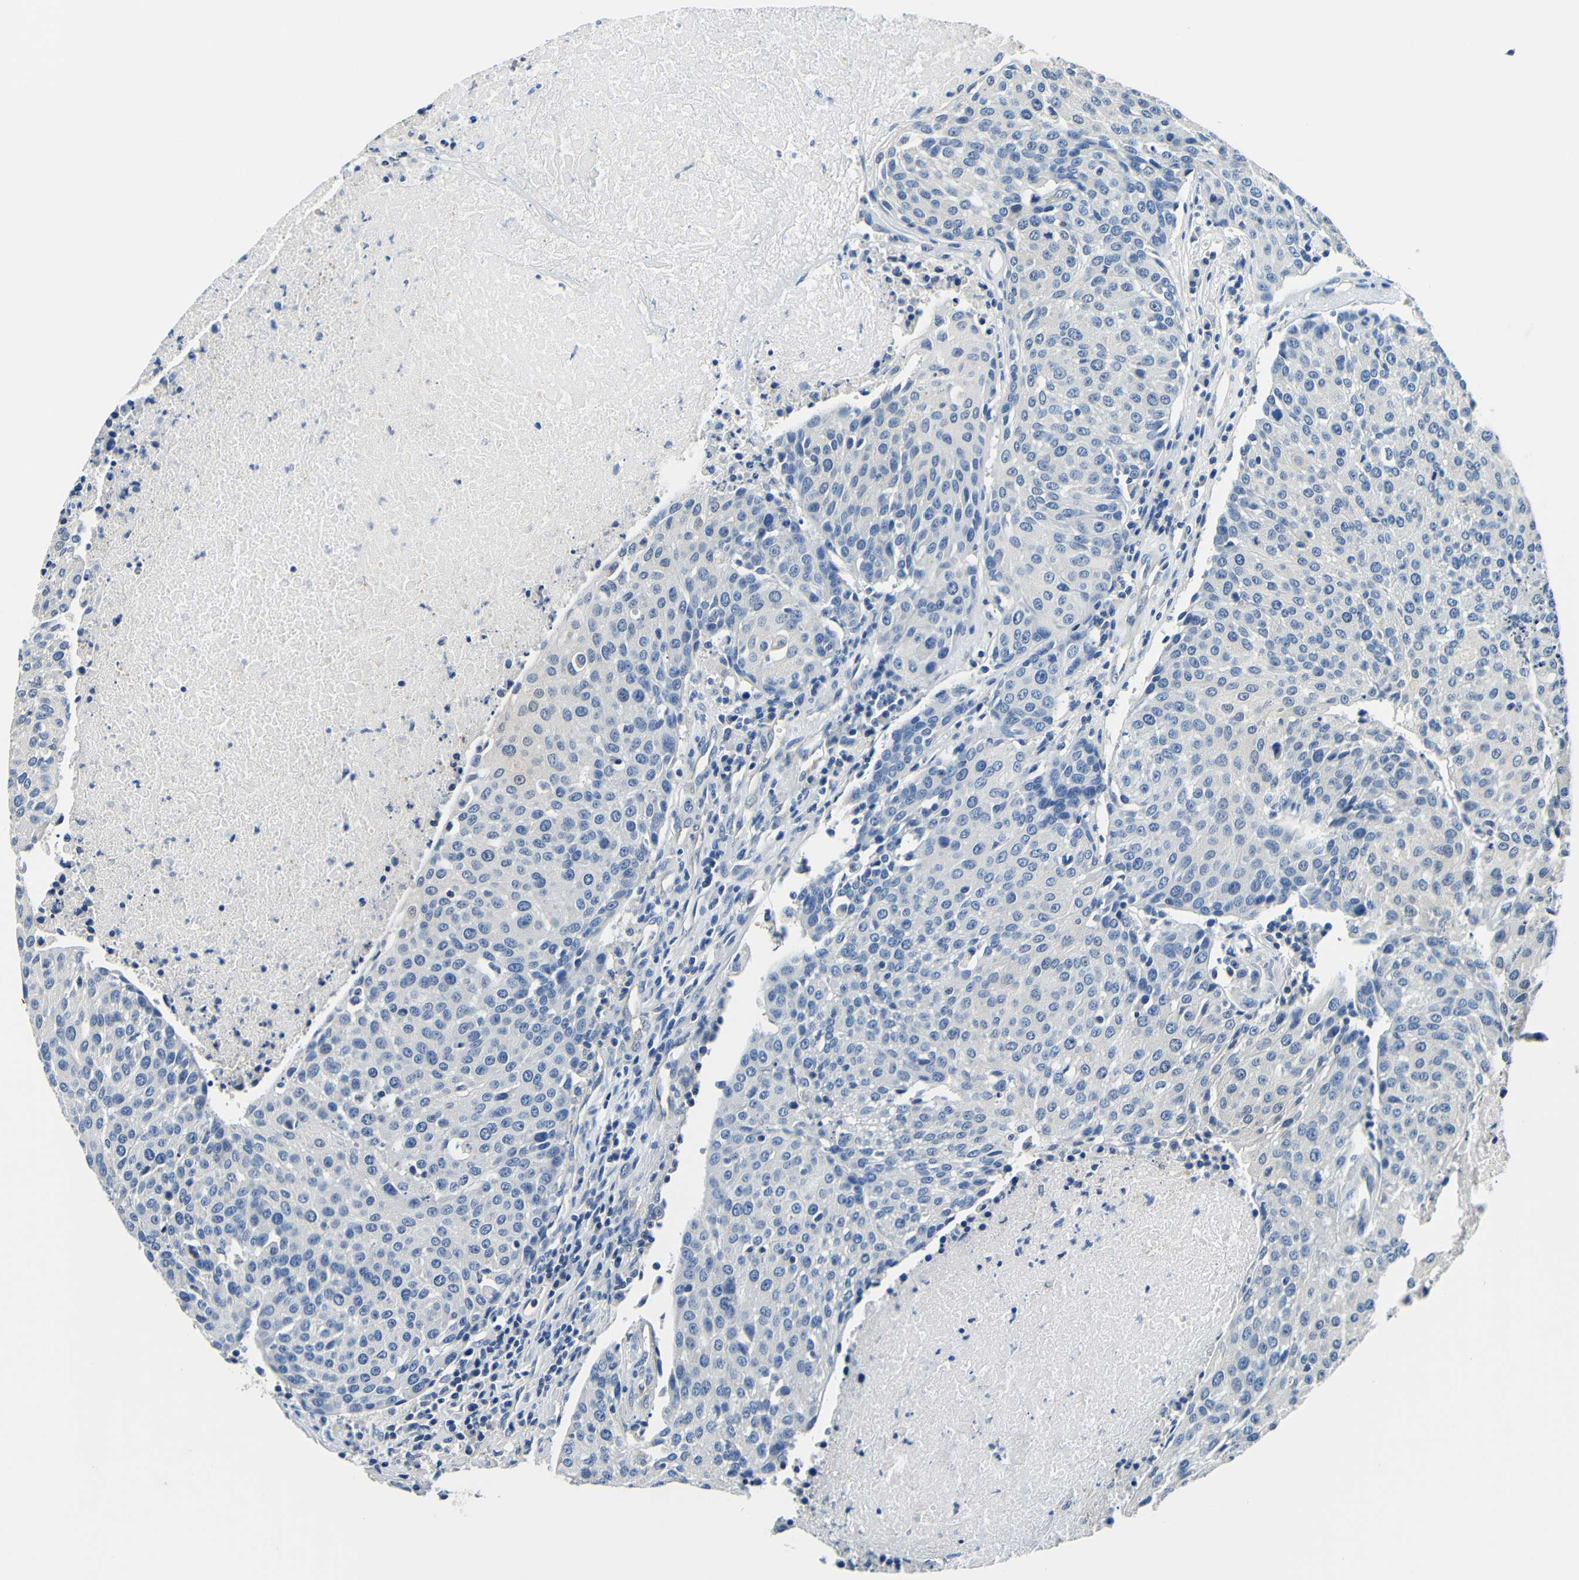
{"staining": {"intensity": "negative", "quantity": "none", "location": "none"}, "tissue": "urothelial cancer", "cell_type": "Tumor cells", "image_type": "cancer", "snomed": [{"axis": "morphology", "description": "Urothelial carcinoma, High grade"}, {"axis": "topography", "description": "Urinary bladder"}], "caption": "The immunohistochemistry photomicrograph has no significant expression in tumor cells of high-grade urothelial carcinoma tissue.", "gene": "ADAP1", "patient": {"sex": "female", "age": 85}}